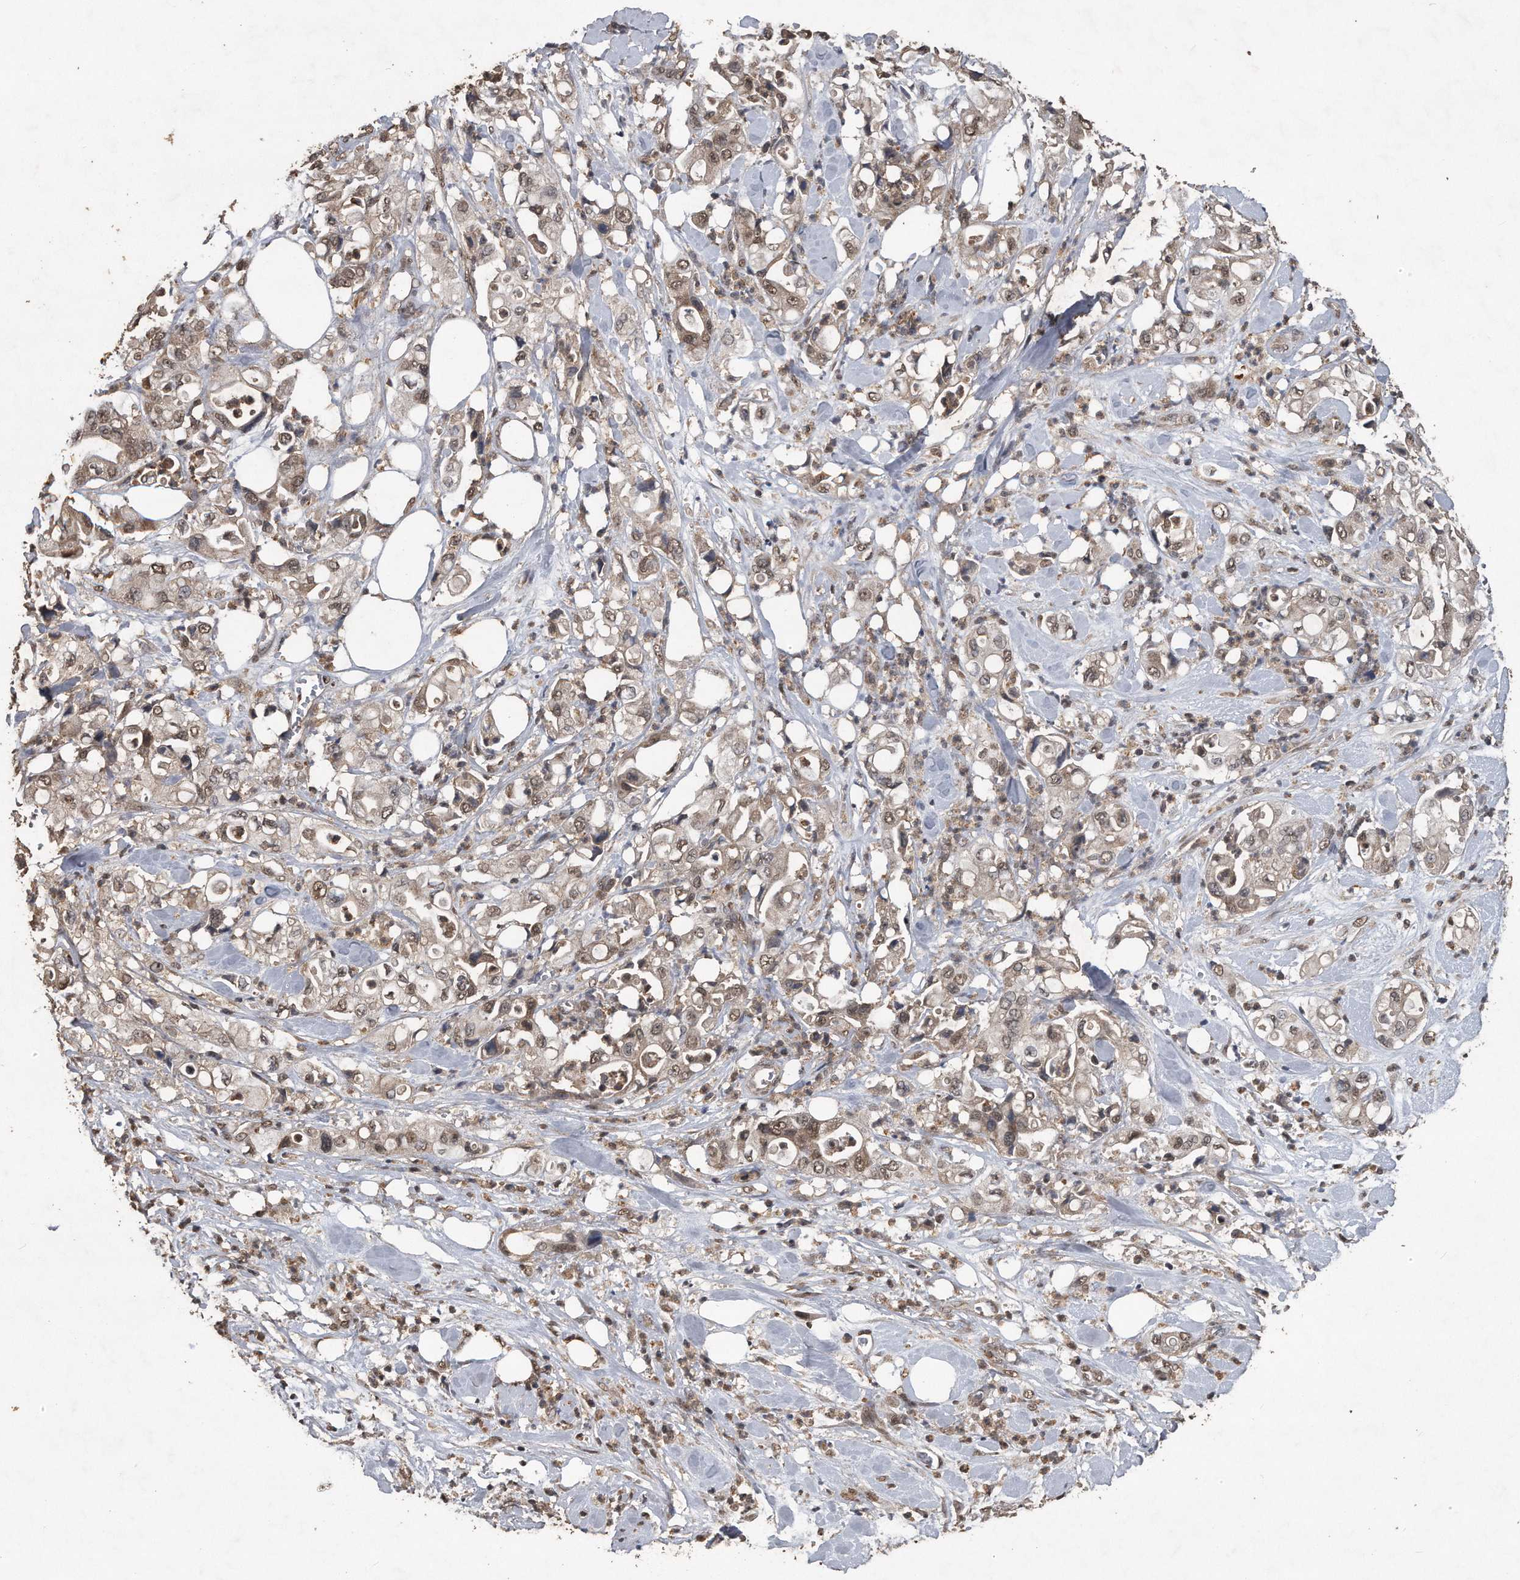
{"staining": {"intensity": "weak", "quantity": ">75%", "location": "nuclear"}, "tissue": "pancreatic cancer", "cell_type": "Tumor cells", "image_type": "cancer", "snomed": [{"axis": "morphology", "description": "Adenocarcinoma, NOS"}, {"axis": "topography", "description": "Pancreas"}], "caption": "A low amount of weak nuclear positivity is seen in about >75% of tumor cells in pancreatic cancer (adenocarcinoma) tissue. Using DAB (brown) and hematoxylin (blue) stains, captured at high magnification using brightfield microscopy.", "gene": "CRYZL1", "patient": {"sex": "male", "age": 70}}